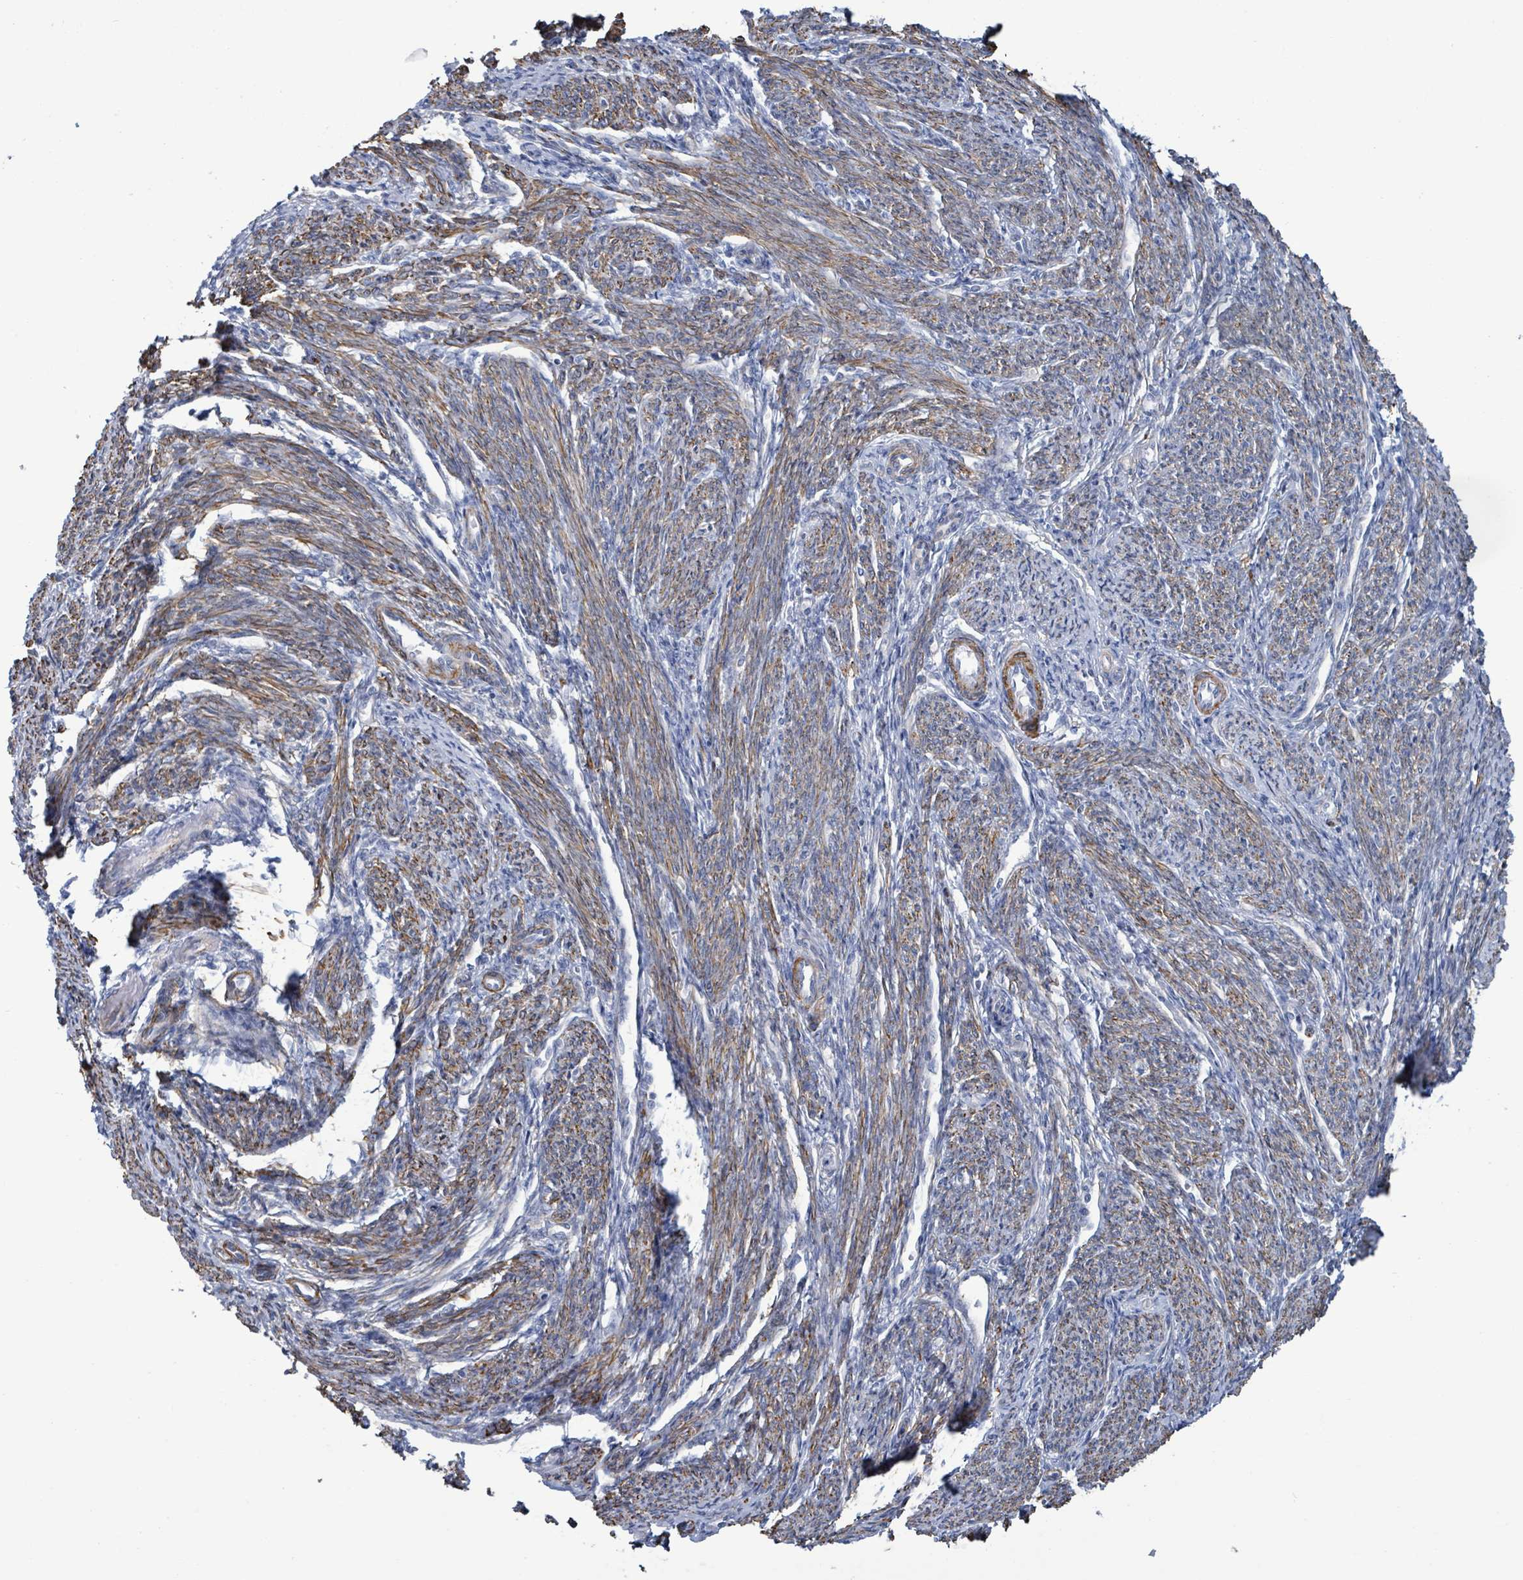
{"staining": {"intensity": "moderate", "quantity": ">75%", "location": "cytoplasmic/membranous"}, "tissue": "smooth muscle", "cell_type": "Smooth muscle cells", "image_type": "normal", "snomed": [{"axis": "morphology", "description": "Normal tissue, NOS"}, {"axis": "topography", "description": "Smooth muscle"}, {"axis": "topography", "description": "Fallopian tube"}], "caption": "Approximately >75% of smooth muscle cells in unremarkable human smooth muscle reveal moderate cytoplasmic/membranous protein staining as visualized by brown immunohistochemical staining.", "gene": "DMRTC1B", "patient": {"sex": "female", "age": 59}}